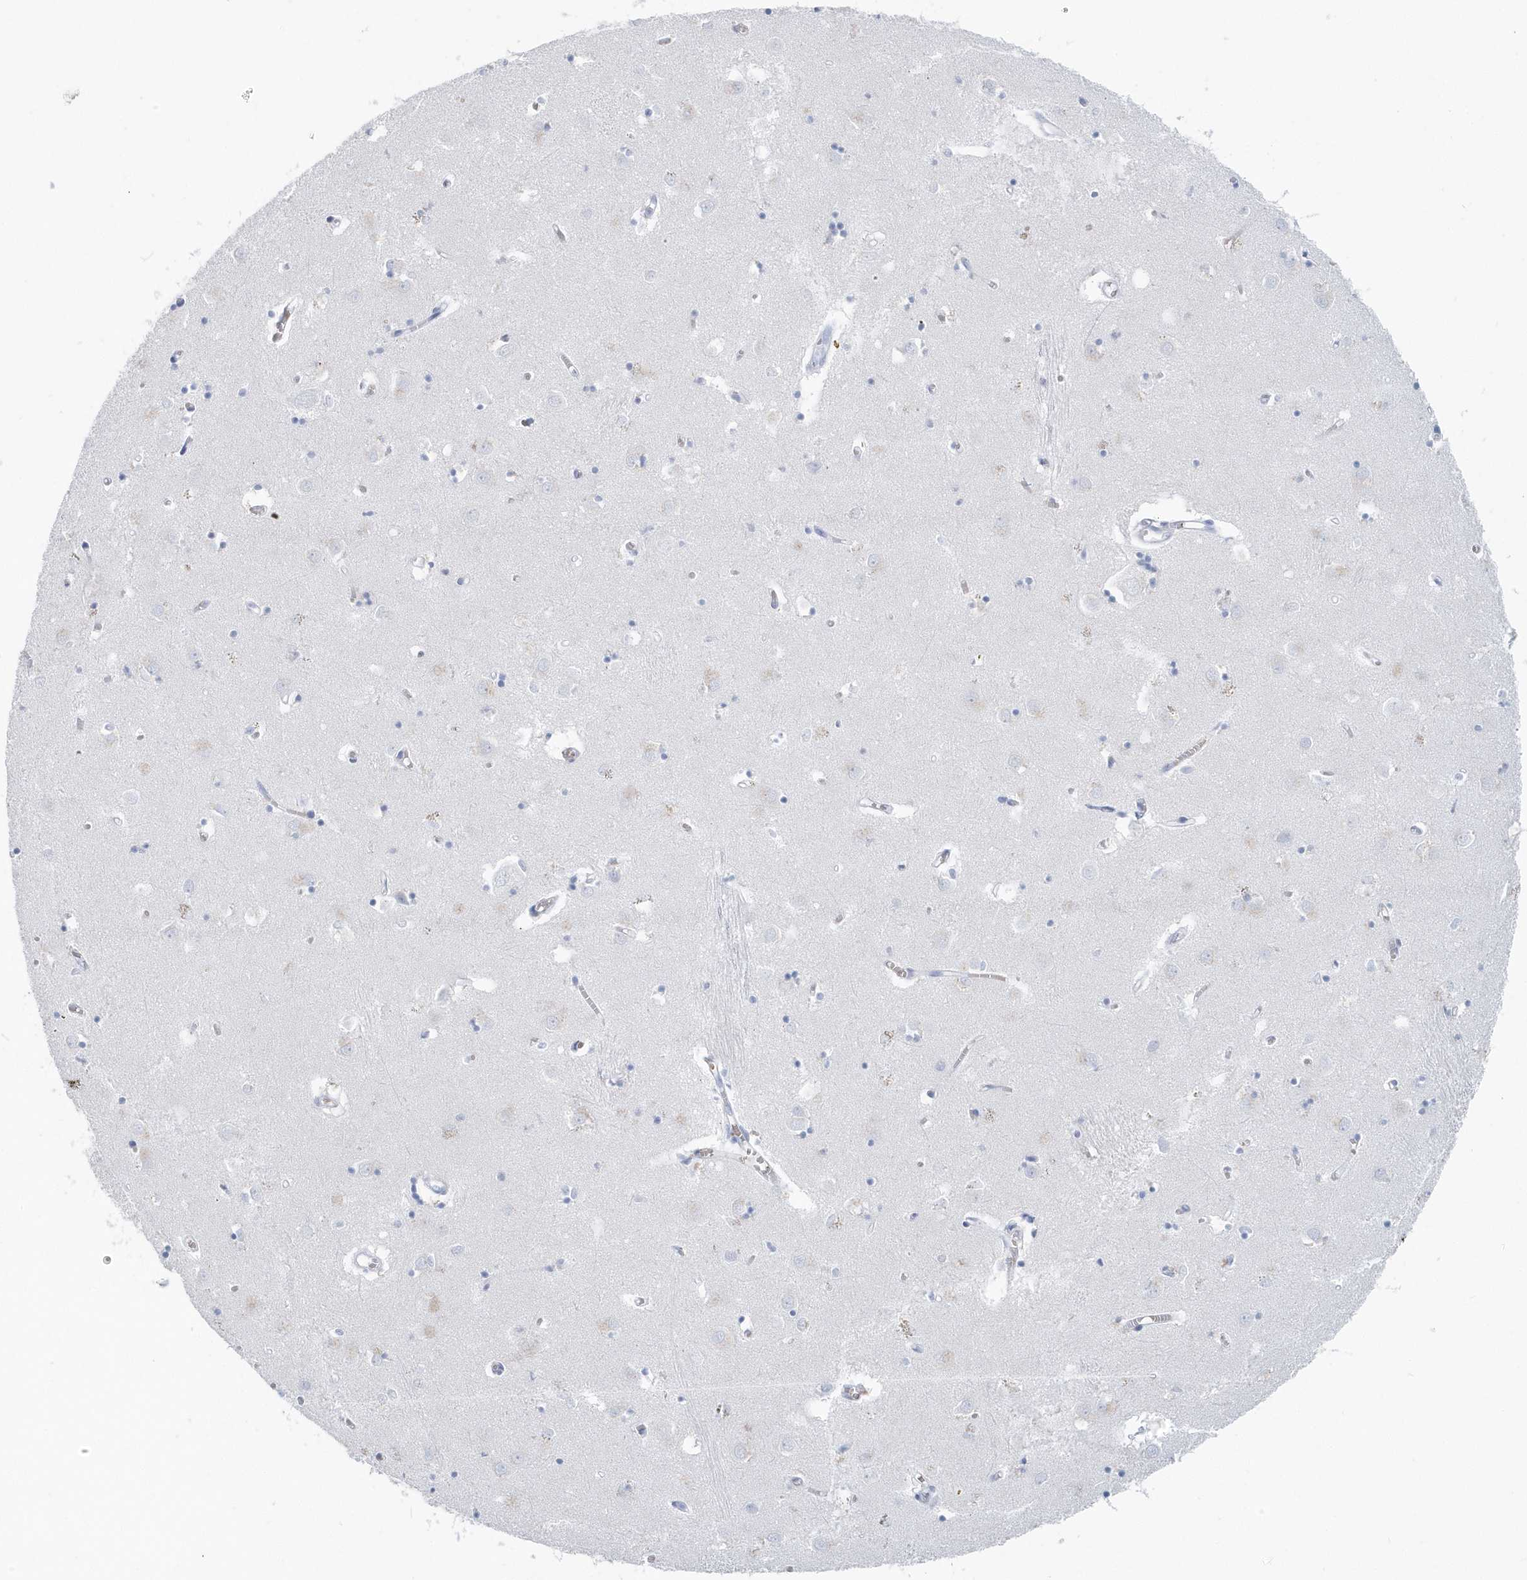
{"staining": {"intensity": "negative", "quantity": "none", "location": "none"}, "tissue": "caudate", "cell_type": "Glial cells", "image_type": "normal", "snomed": [{"axis": "morphology", "description": "Normal tissue, NOS"}, {"axis": "topography", "description": "Lateral ventricle wall"}], "caption": "The image exhibits no significant expression in glial cells of caudate.", "gene": "HBA2", "patient": {"sex": "male", "age": 70}}